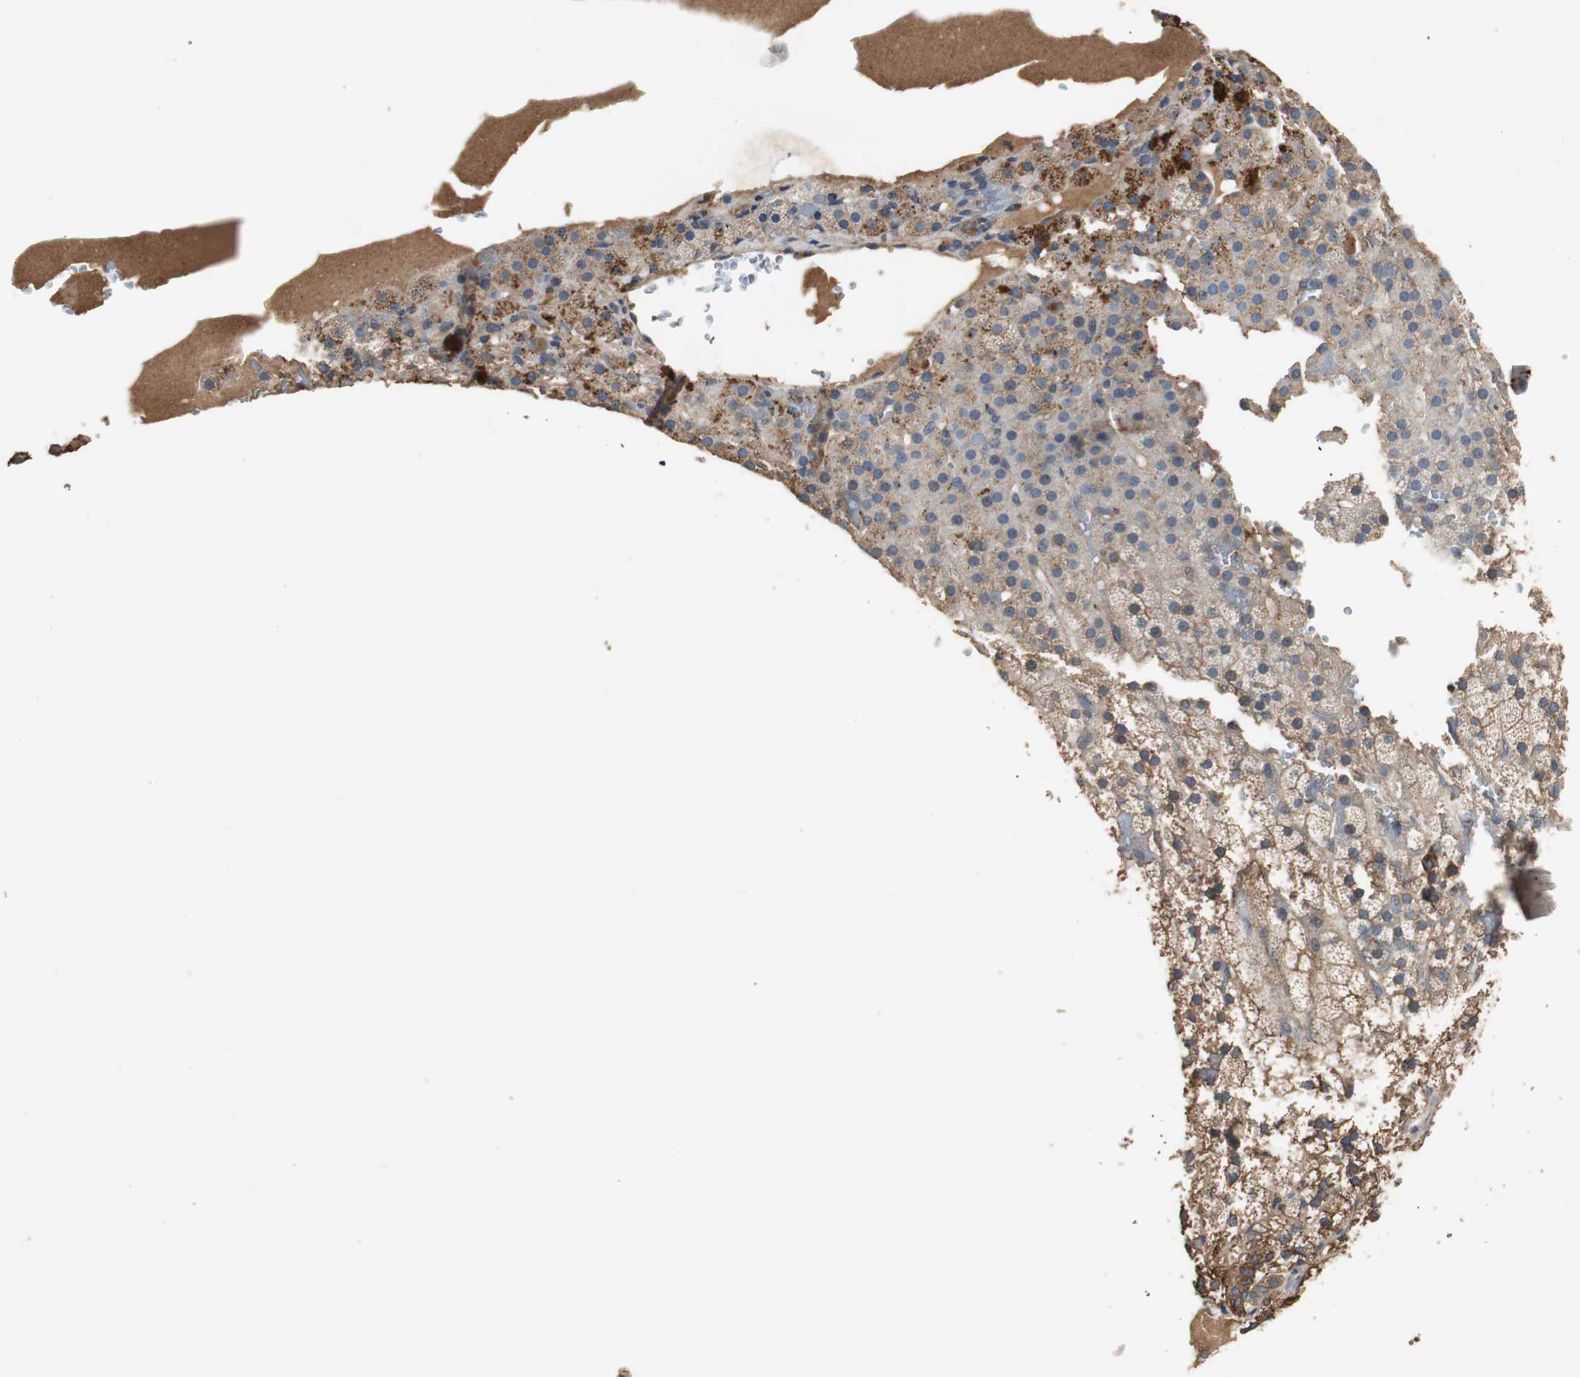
{"staining": {"intensity": "weak", "quantity": "25%-75%", "location": "cytoplasmic/membranous"}, "tissue": "adrenal gland", "cell_type": "Glandular cells", "image_type": "normal", "snomed": [{"axis": "morphology", "description": "Normal tissue, NOS"}, {"axis": "topography", "description": "Adrenal gland"}], "caption": "Glandular cells exhibit low levels of weak cytoplasmic/membranous expression in about 25%-75% of cells in benign adrenal gland.", "gene": "TNFRSF14", "patient": {"sex": "male", "age": 35}}